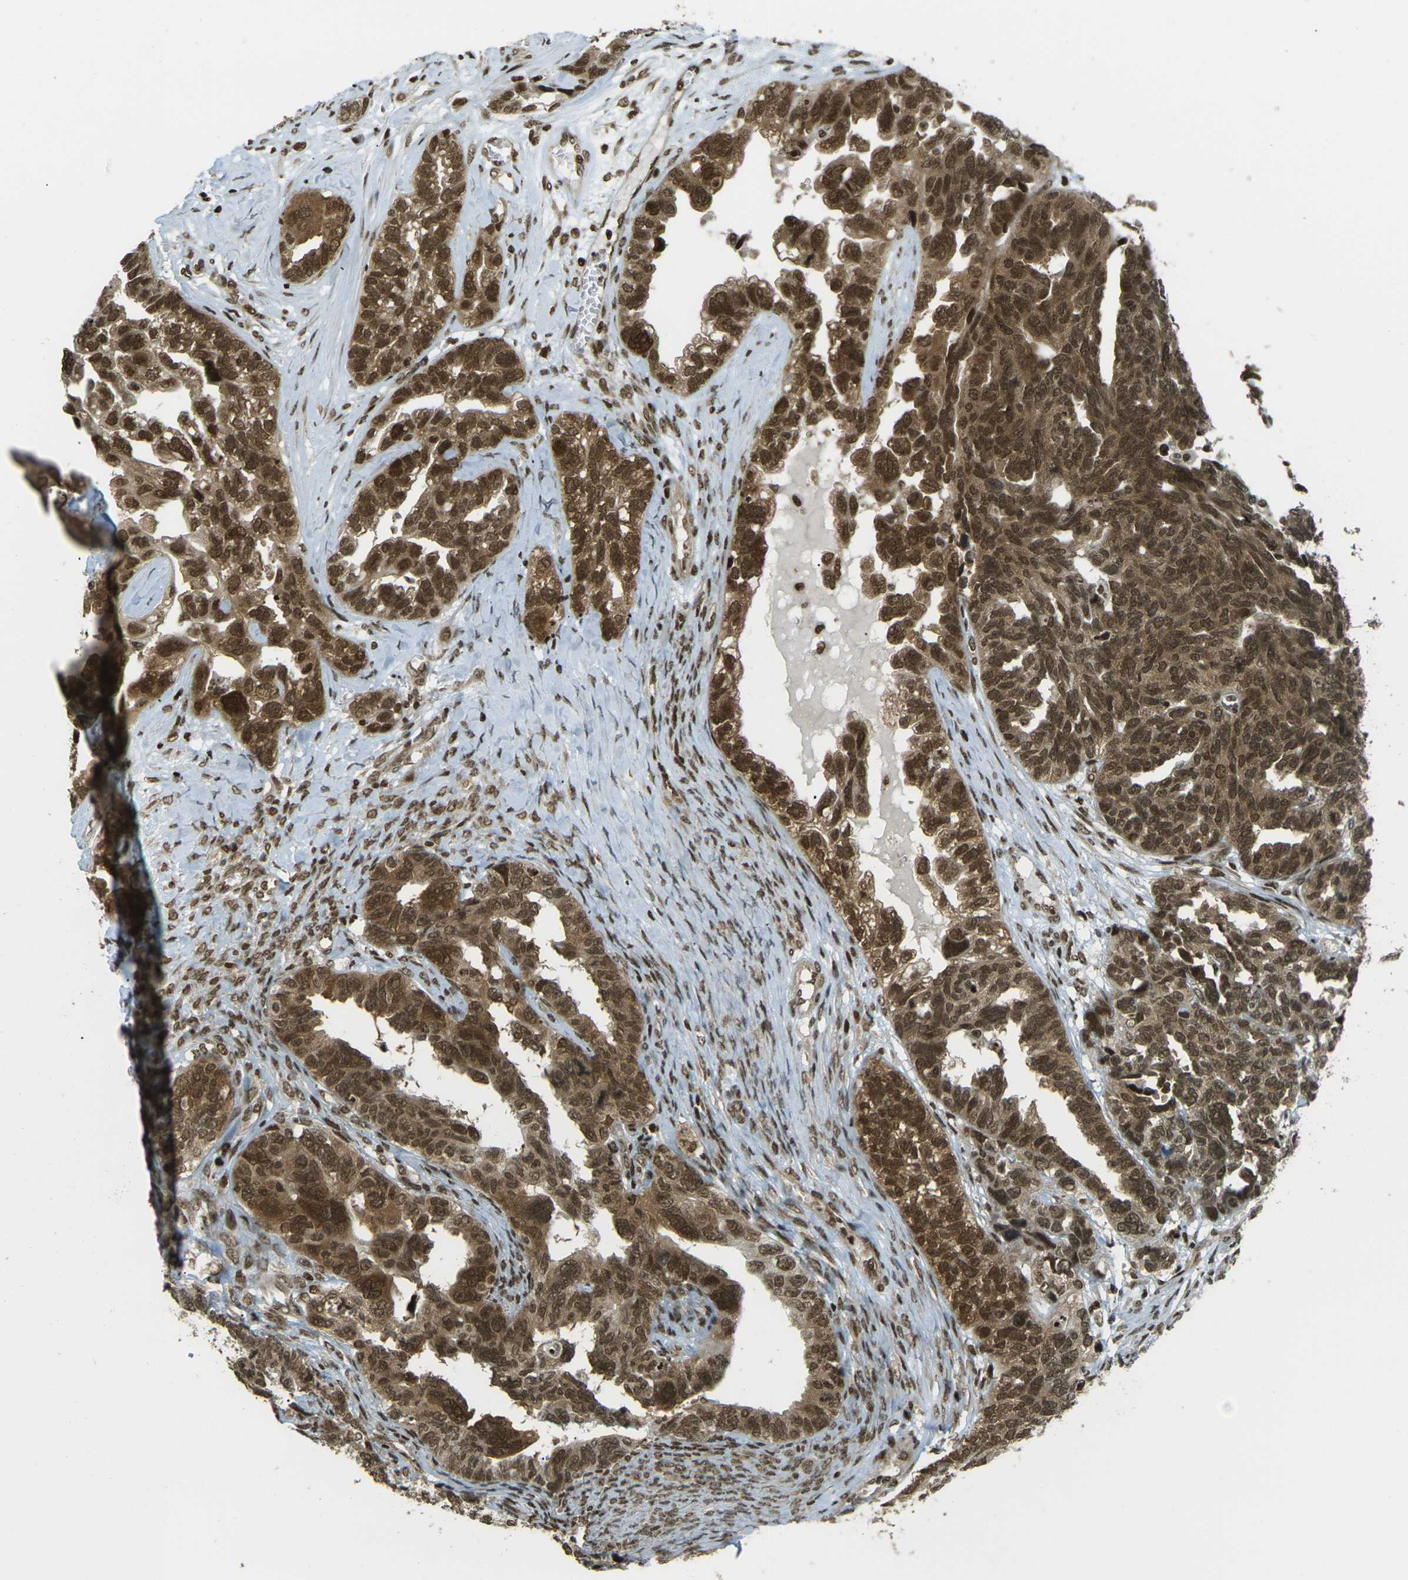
{"staining": {"intensity": "strong", "quantity": ">75%", "location": "cytoplasmic/membranous,nuclear"}, "tissue": "ovarian cancer", "cell_type": "Tumor cells", "image_type": "cancer", "snomed": [{"axis": "morphology", "description": "Cystadenocarcinoma, serous, NOS"}, {"axis": "topography", "description": "Ovary"}], "caption": "Immunohistochemistry (IHC) of ovarian serous cystadenocarcinoma displays high levels of strong cytoplasmic/membranous and nuclear expression in about >75% of tumor cells. The staining is performed using DAB (3,3'-diaminobenzidine) brown chromogen to label protein expression. The nuclei are counter-stained blue using hematoxylin.", "gene": "RUVBL2", "patient": {"sex": "female", "age": 79}}